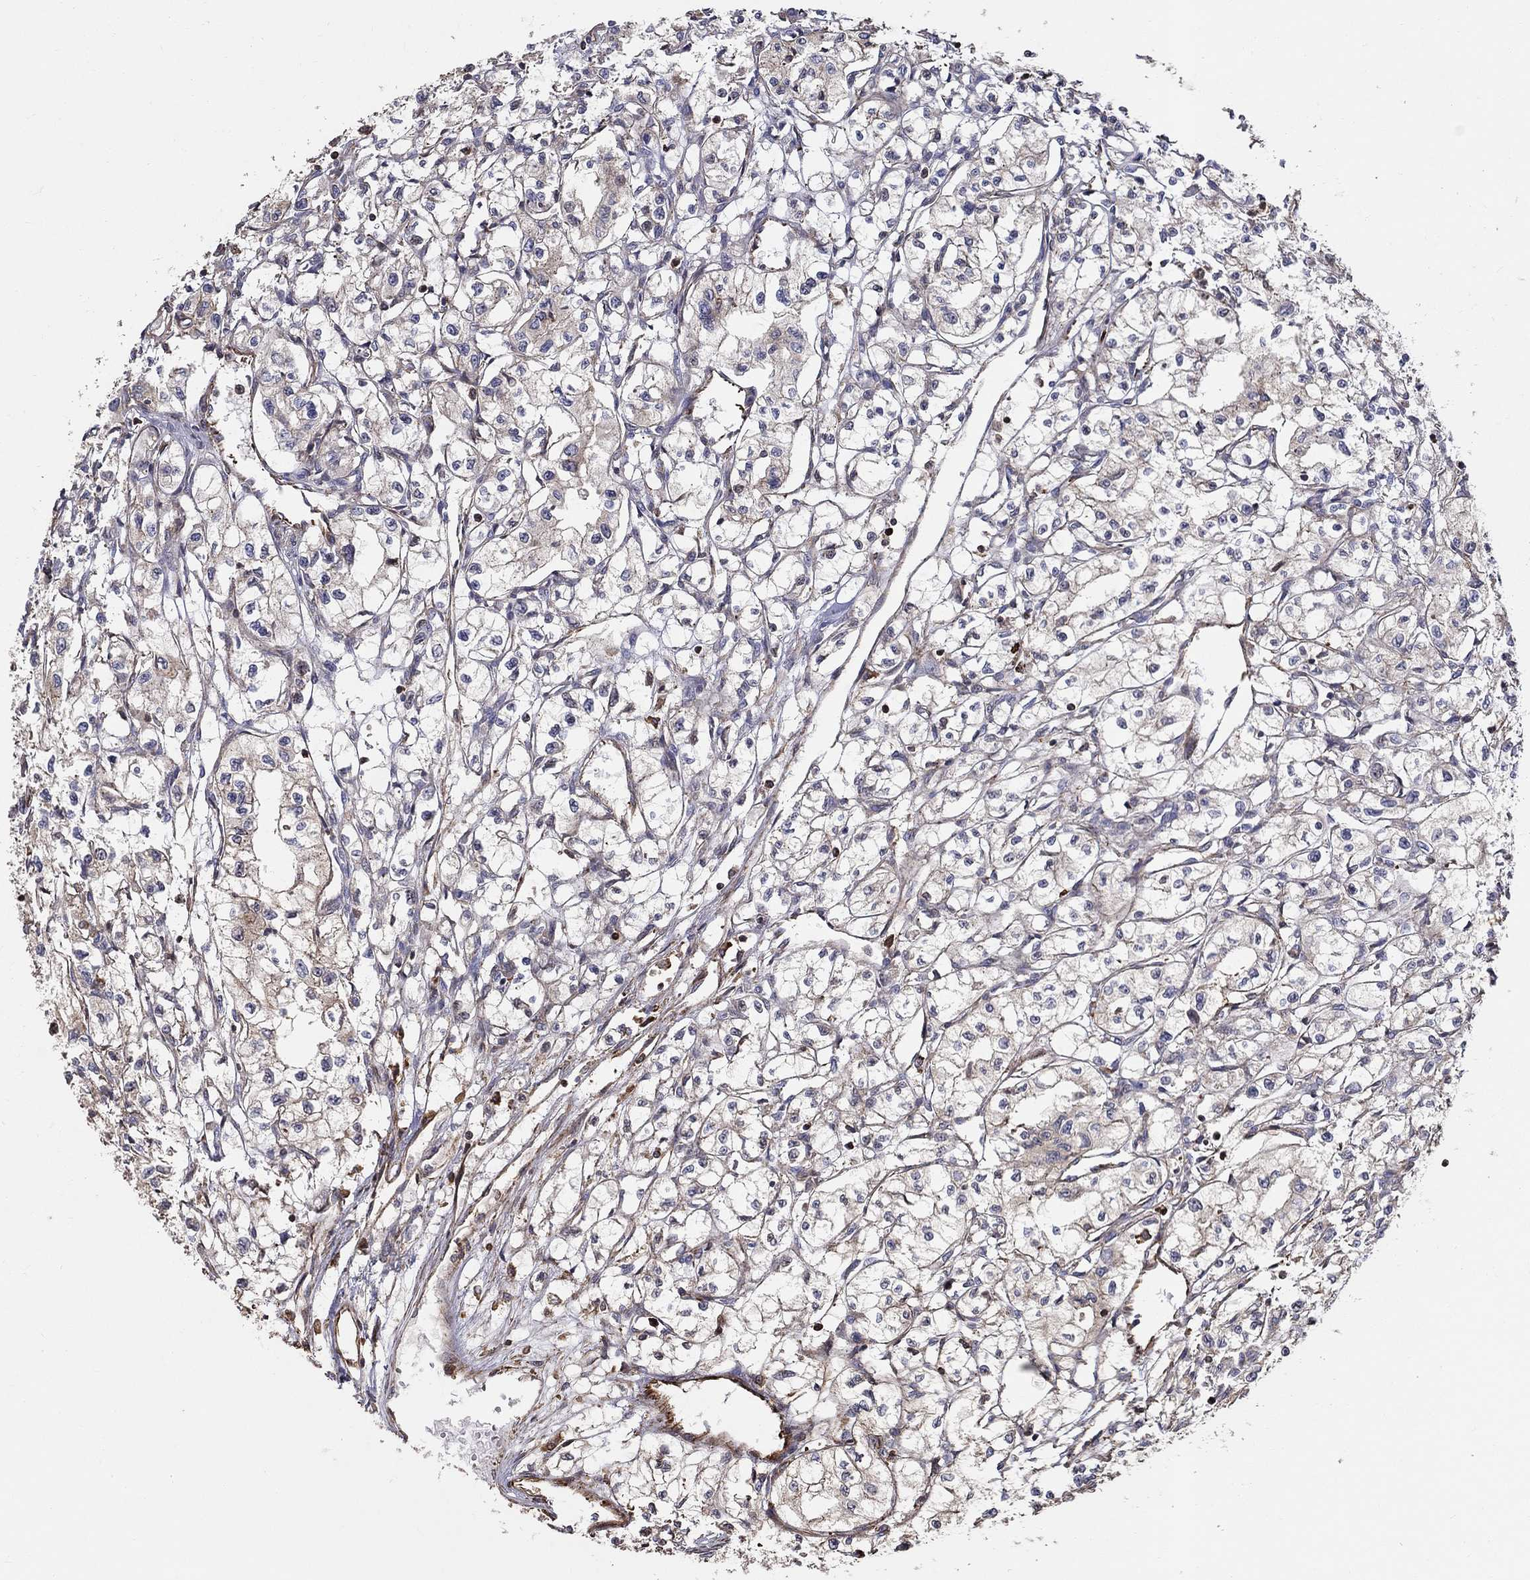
{"staining": {"intensity": "negative", "quantity": "none", "location": "none"}, "tissue": "renal cancer", "cell_type": "Tumor cells", "image_type": "cancer", "snomed": [{"axis": "morphology", "description": "Adenocarcinoma, NOS"}, {"axis": "topography", "description": "Kidney"}], "caption": "High magnification brightfield microscopy of renal cancer (adenocarcinoma) stained with DAB (3,3'-diaminobenzidine) (brown) and counterstained with hematoxylin (blue): tumor cells show no significant expression.", "gene": "NPHP1", "patient": {"sex": "male", "age": 56}}